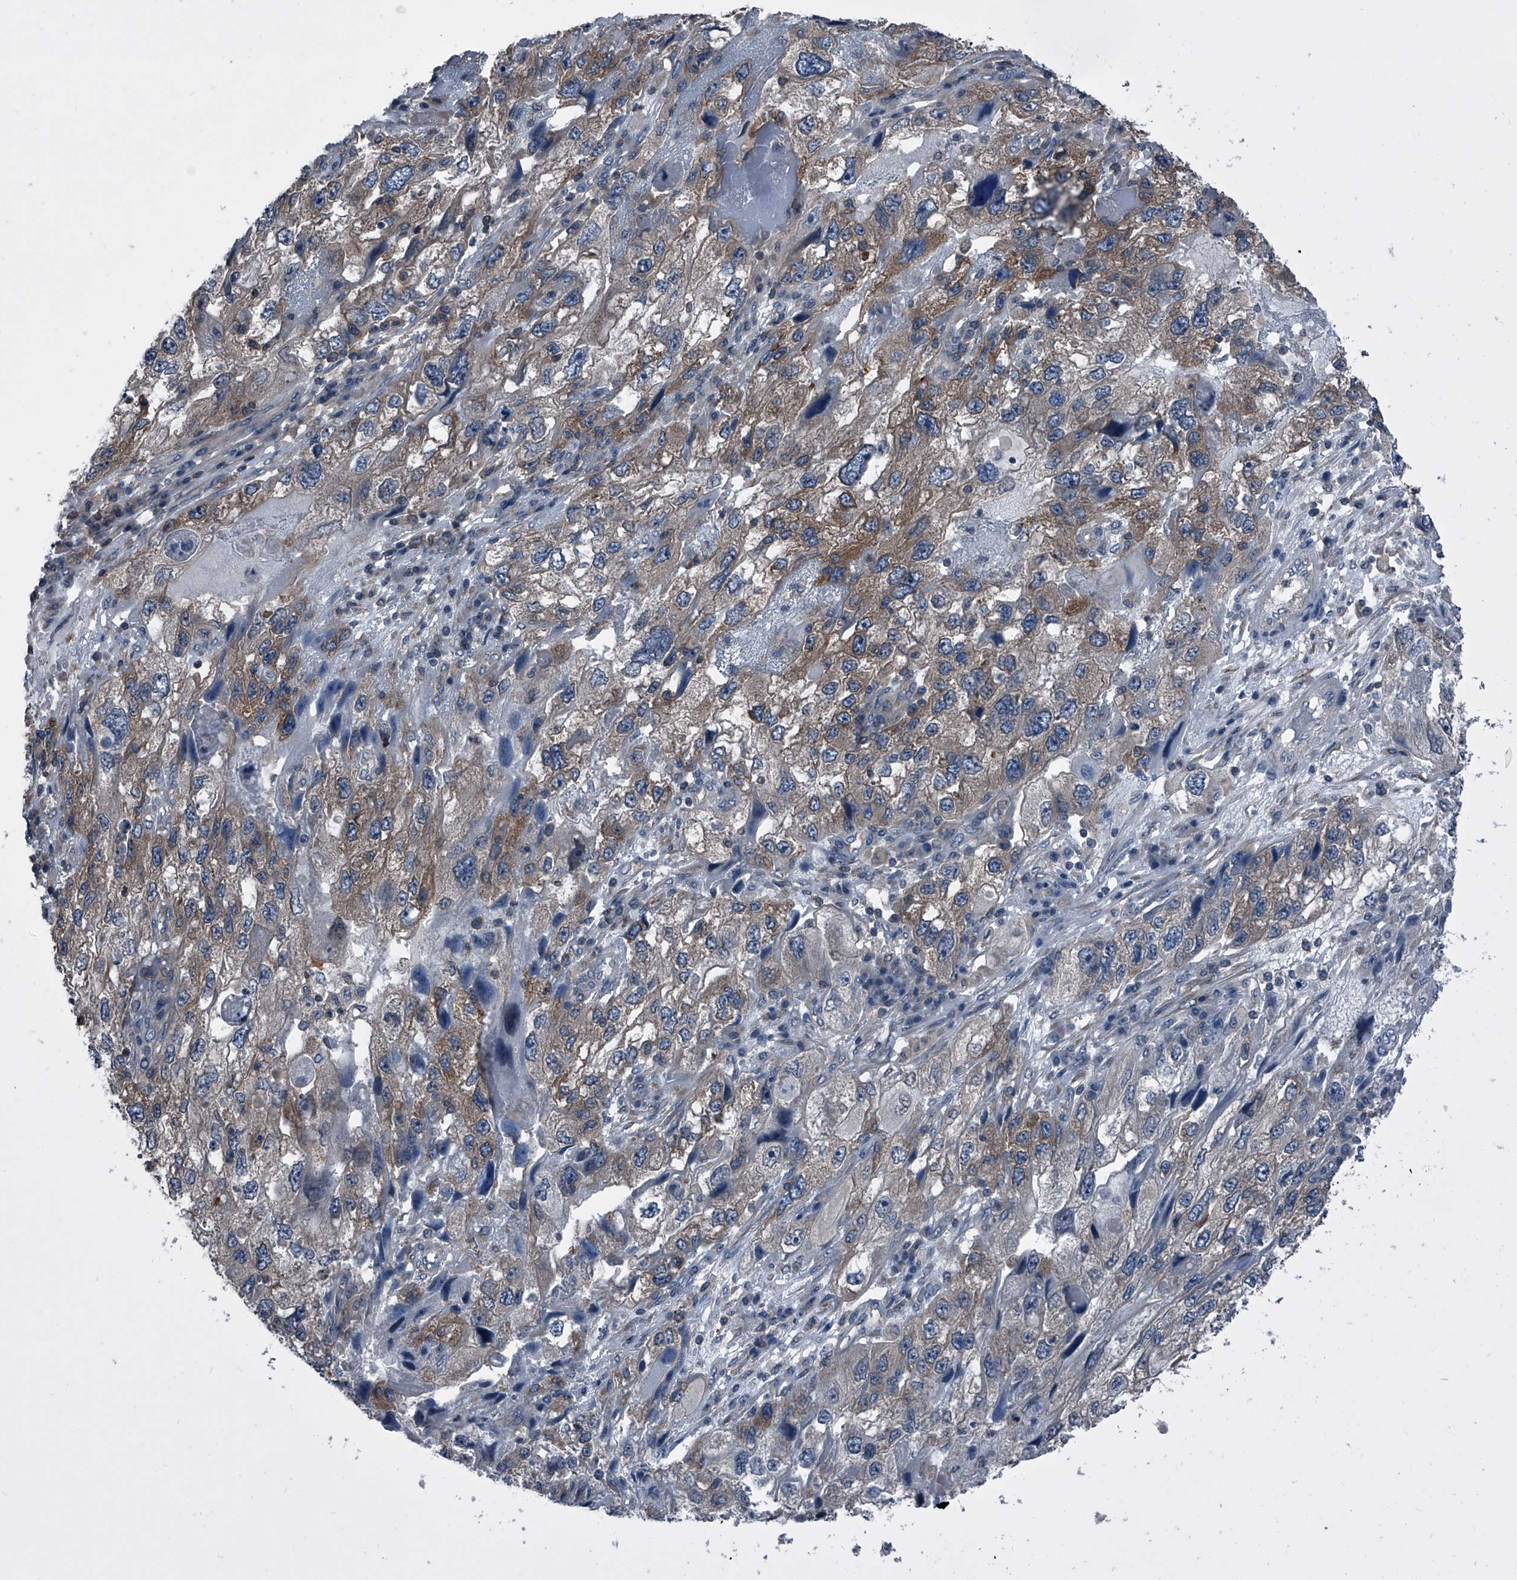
{"staining": {"intensity": "moderate", "quantity": "25%-75%", "location": "cytoplasmic/membranous"}, "tissue": "endometrial cancer", "cell_type": "Tumor cells", "image_type": "cancer", "snomed": [{"axis": "morphology", "description": "Adenocarcinoma, NOS"}, {"axis": "topography", "description": "Endometrium"}], "caption": "A micrograph showing moderate cytoplasmic/membranous expression in about 25%-75% of tumor cells in endometrial adenocarcinoma, as visualized by brown immunohistochemical staining.", "gene": "PIP5K1A", "patient": {"sex": "female", "age": 49}}